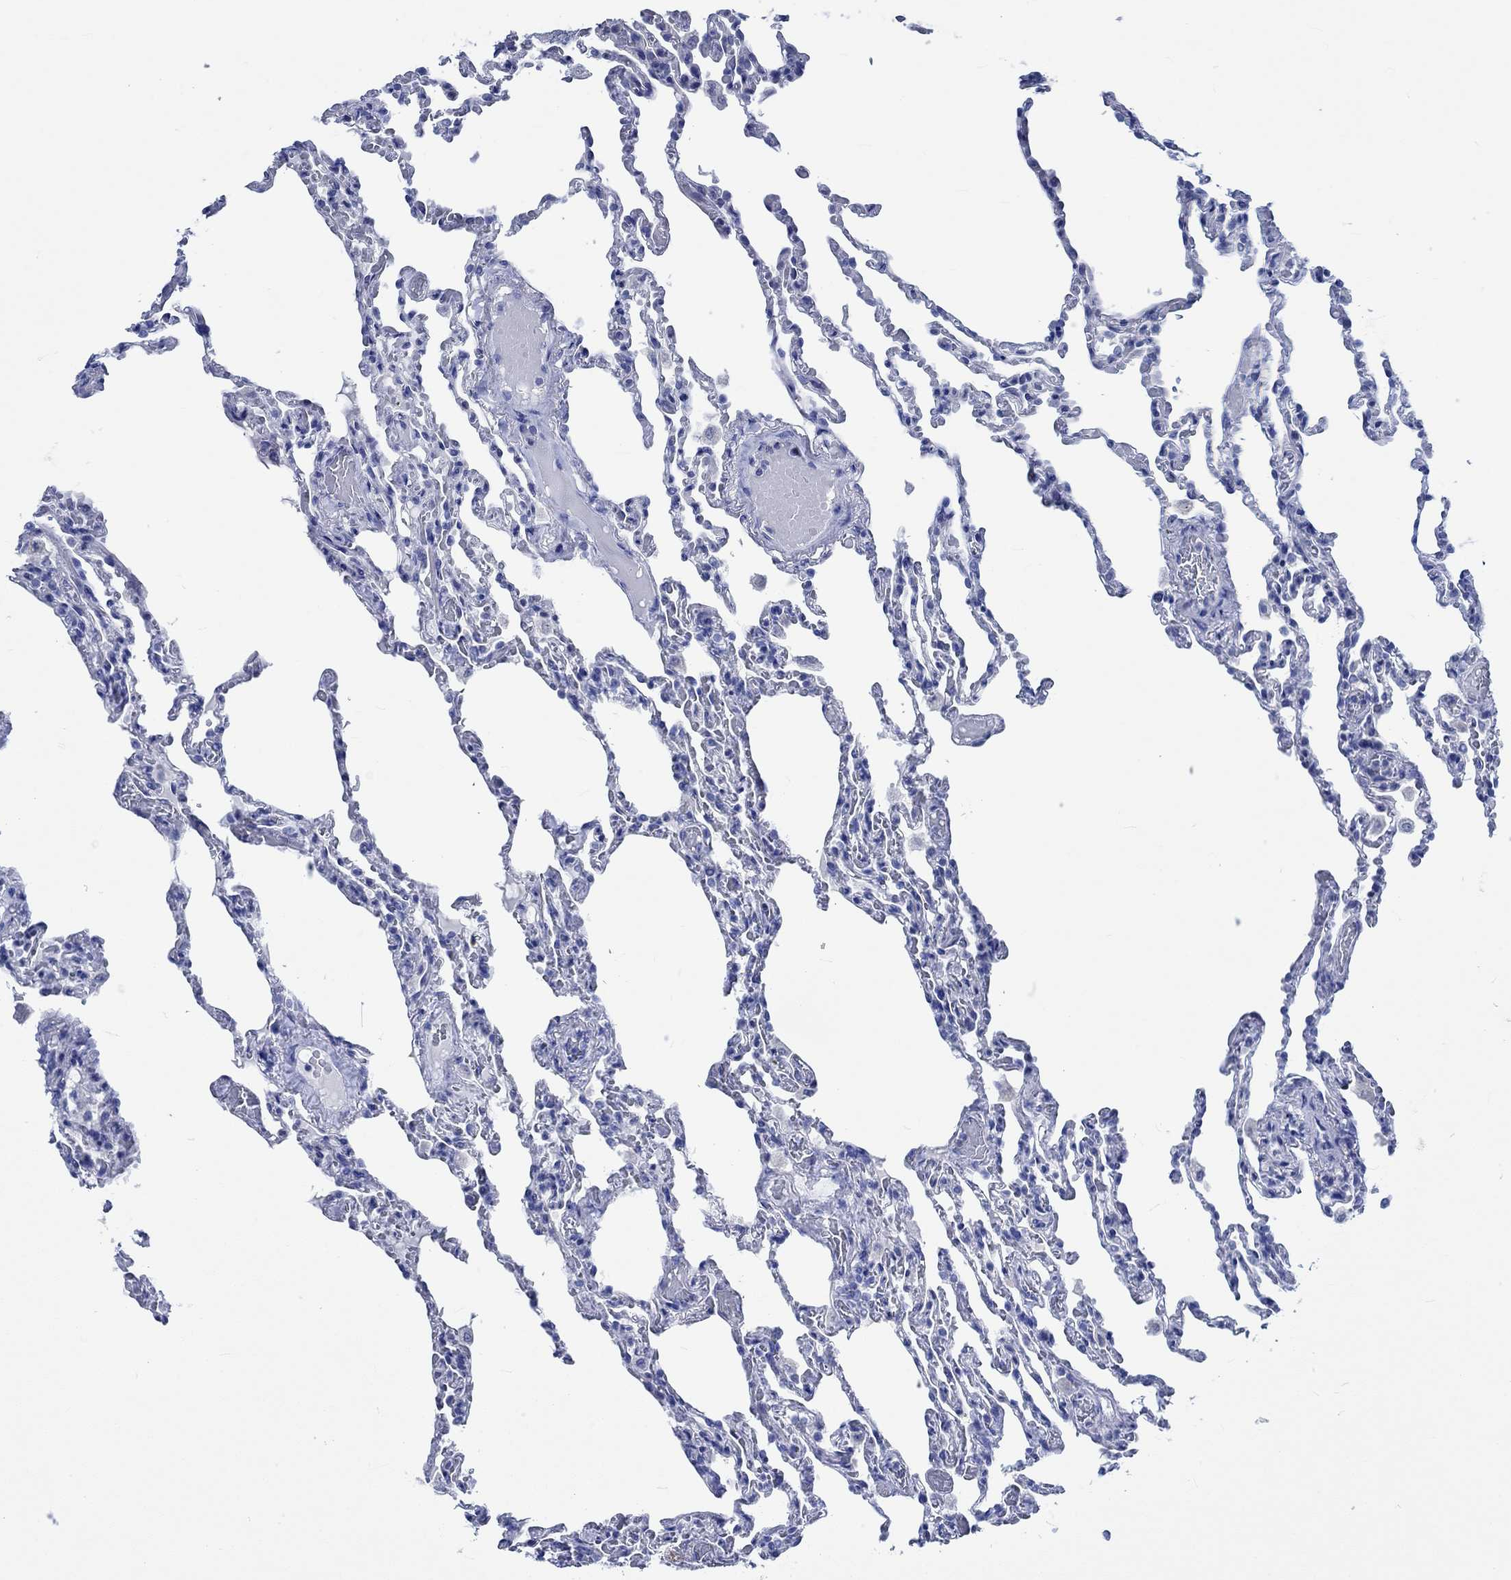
{"staining": {"intensity": "negative", "quantity": "none", "location": "none"}, "tissue": "lung", "cell_type": "Alveolar cells", "image_type": "normal", "snomed": [{"axis": "morphology", "description": "Normal tissue, NOS"}, {"axis": "topography", "description": "Lung"}], "caption": "This is an IHC image of benign lung. There is no staining in alveolar cells.", "gene": "PTPRN2", "patient": {"sex": "female", "age": 43}}